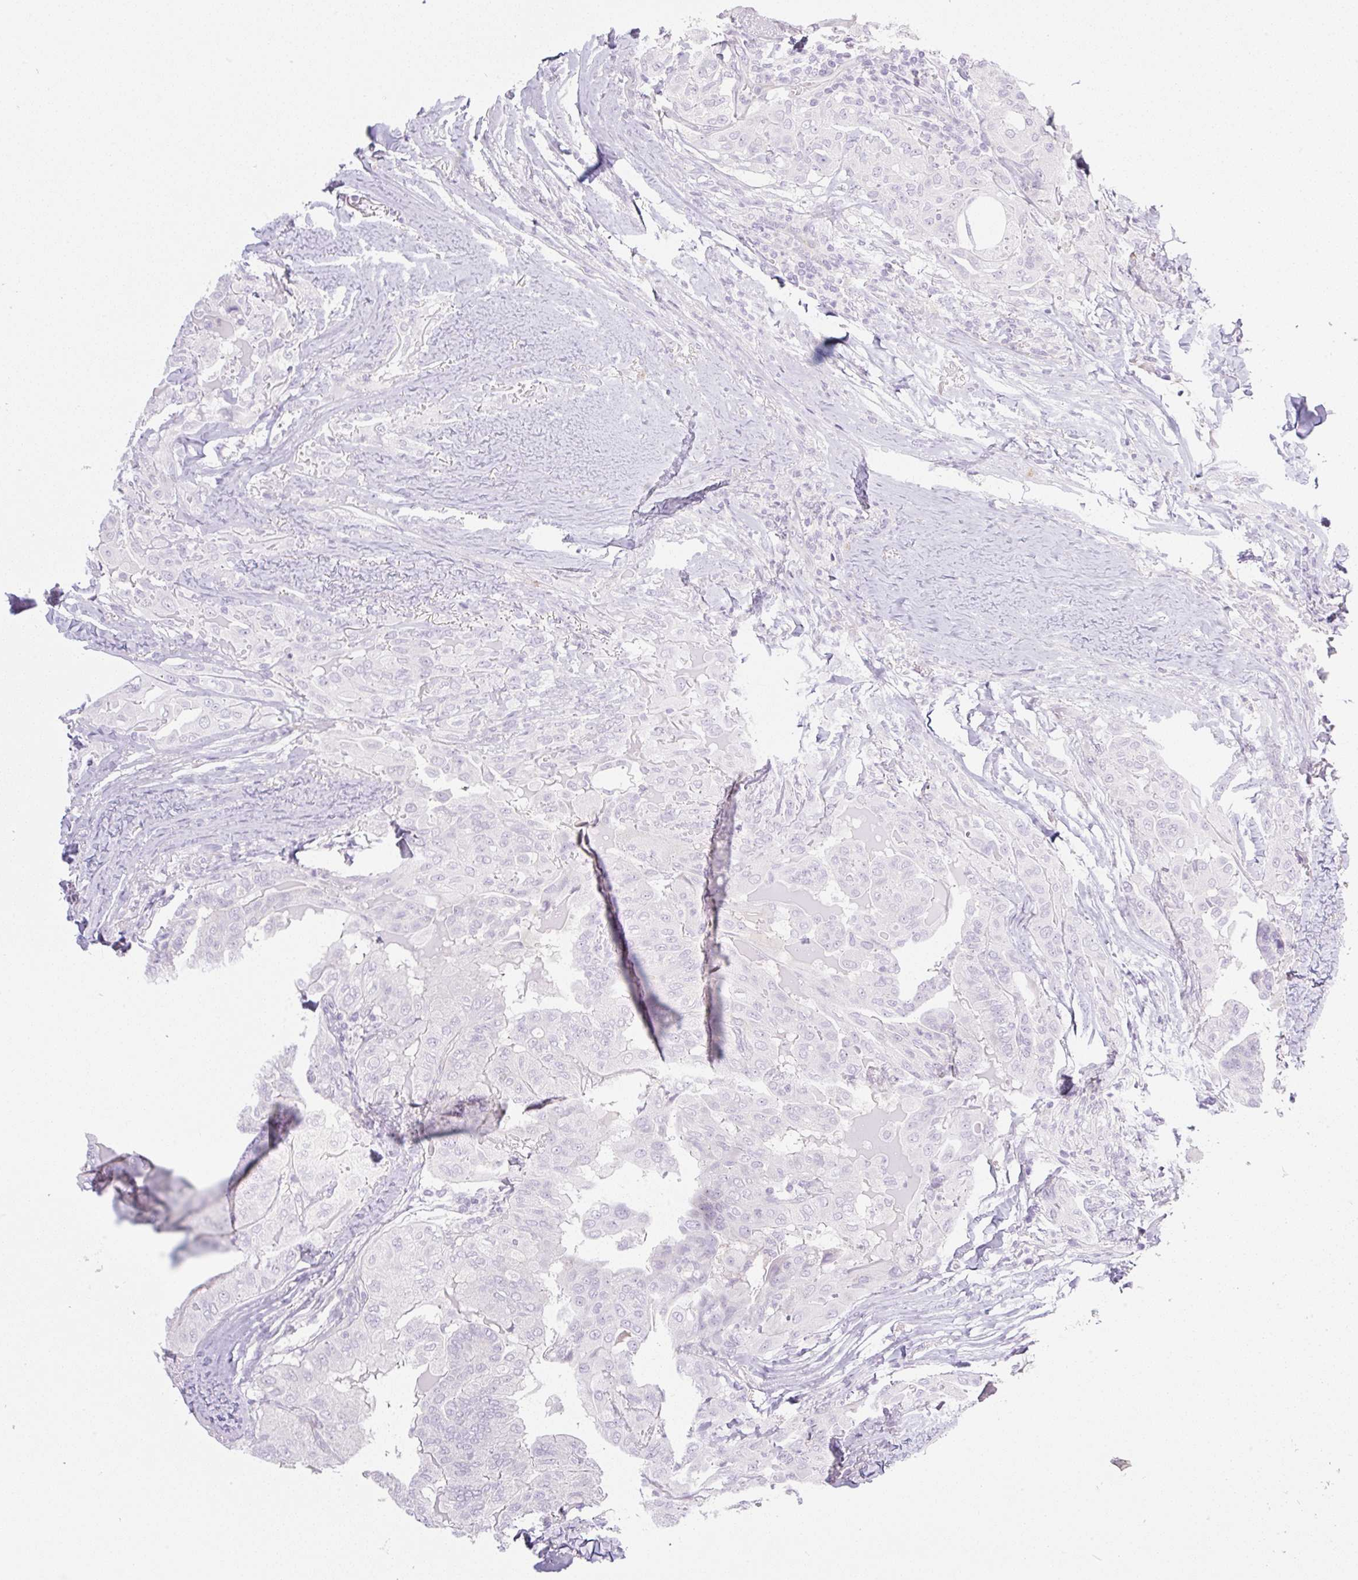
{"staining": {"intensity": "negative", "quantity": "none", "location": "none"}, "tissue": "thyroid cancer", "cell_type": "Tumor cells", "image_type": "cancer", "snomed": [{"axis": "morphology", "description": "Papillary adenocarcinoma, NOS"}, {"axis": "topography", "description": "Thyroid gland"}], "caption": "IHC photomicrograph of human thyroid cancer (papillary adenocarcinoma) stained for a protein (brown), which displays no positivity in tumor cells.", "gene": "MIA2", "patient": {"sex": "female", "age": 68}}